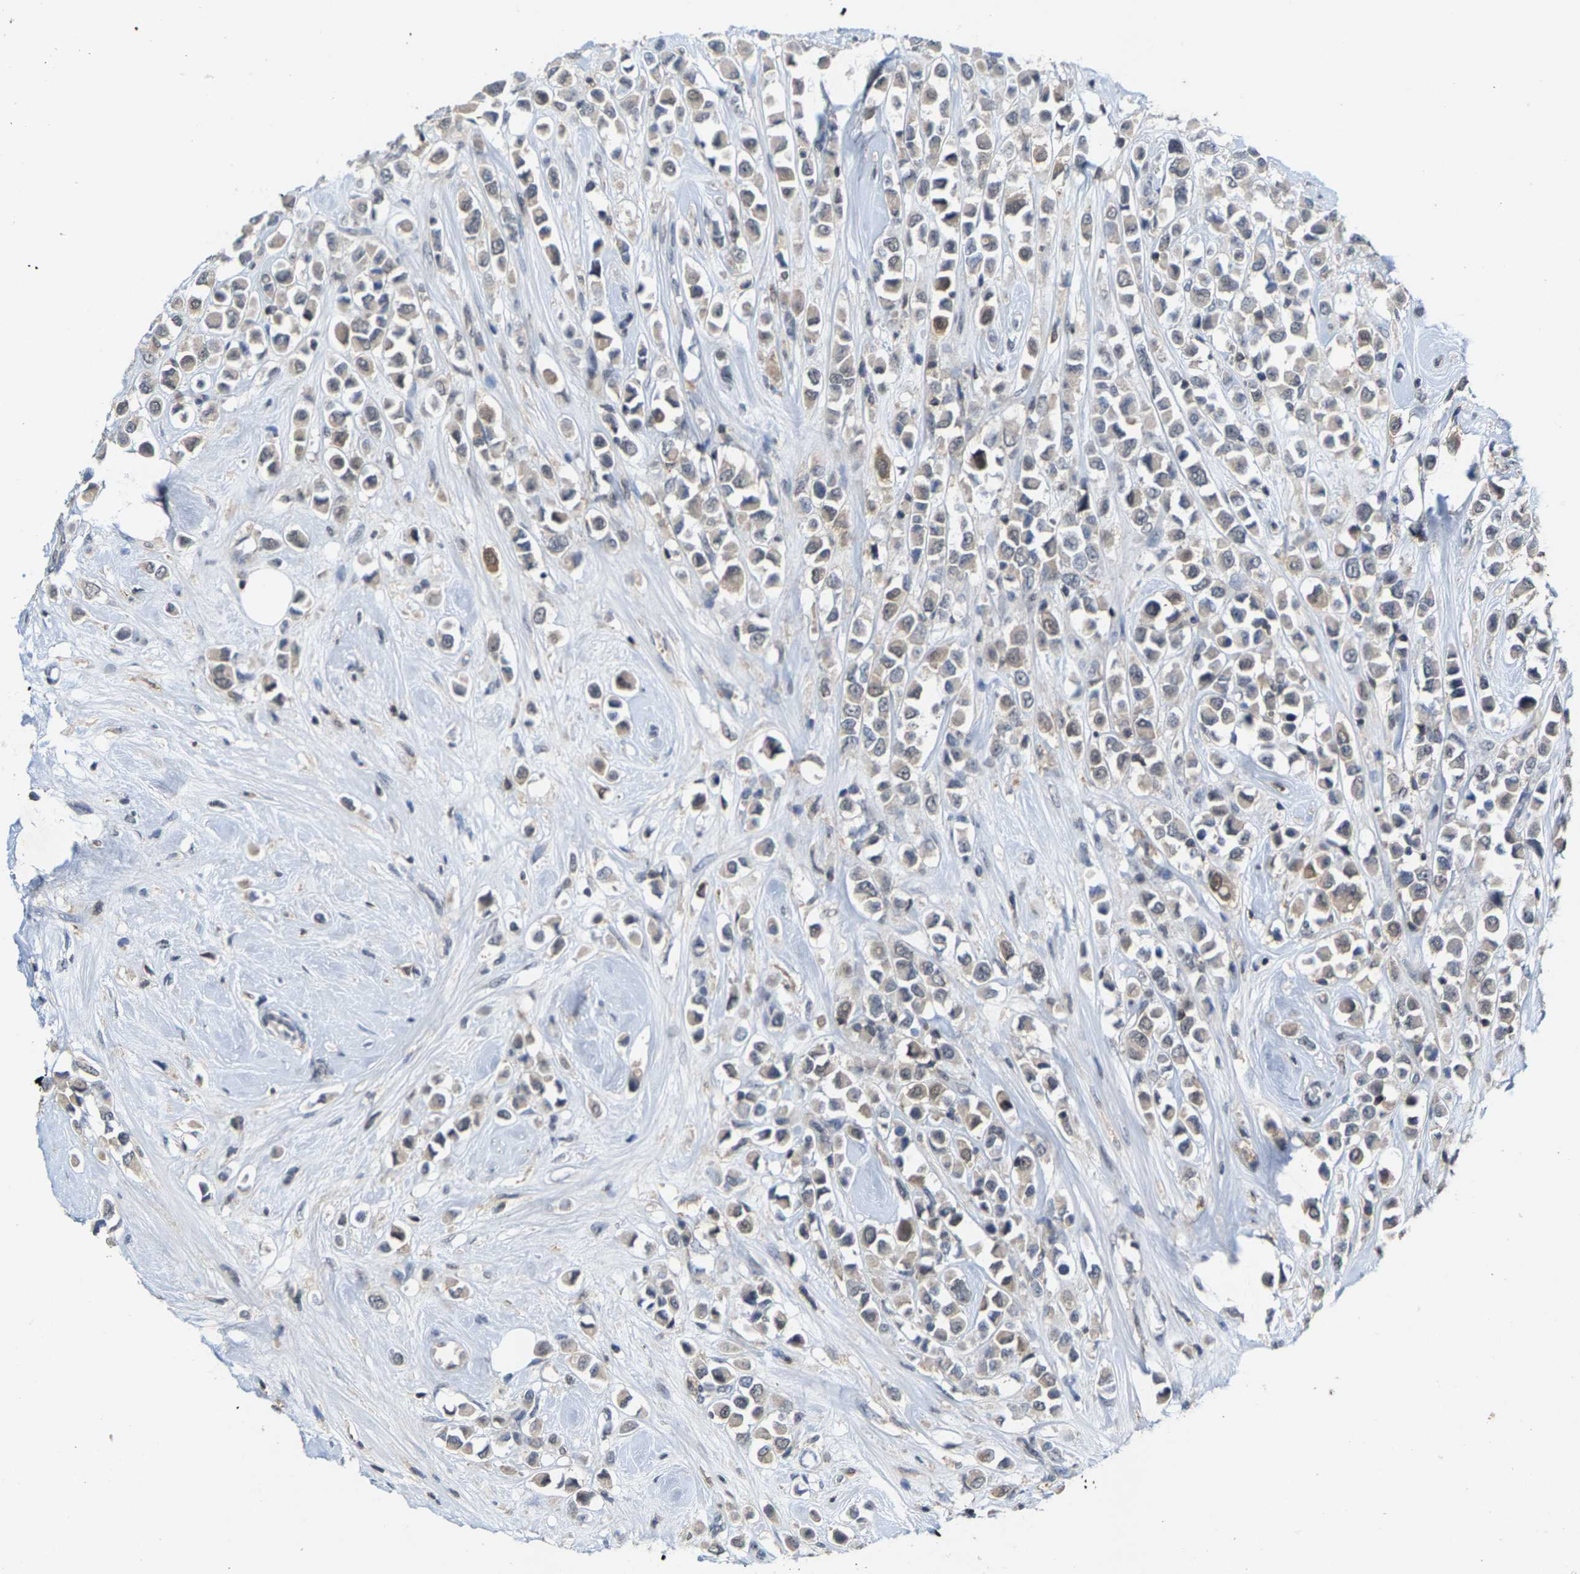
{"staining": {"intensity": "weak", "quantity": "25%-75%", "location": "cytoplasmic/membranous"}, "tissue": "breast cancer", "cell_type": "Tumor cells", "image_type": "cancer", "snomed": [{"axis": "morphology", "description": "Duct carcinoma"}, {"axis": "topography", "description": "Breast"}], "caption": "Immunohistochemical staining of intraductal carcinoma (breast) reveals low levels of weak cytoplasmic/membranous protein positivity in about 25%-75% of tumor cells. The staining is performed using DAB brown chromogen to label protein expression. The nuclei are counter-stained blue using hematoxylin.", "gene": "FGD3", "patient": {"sex": "female", "age": 61}}